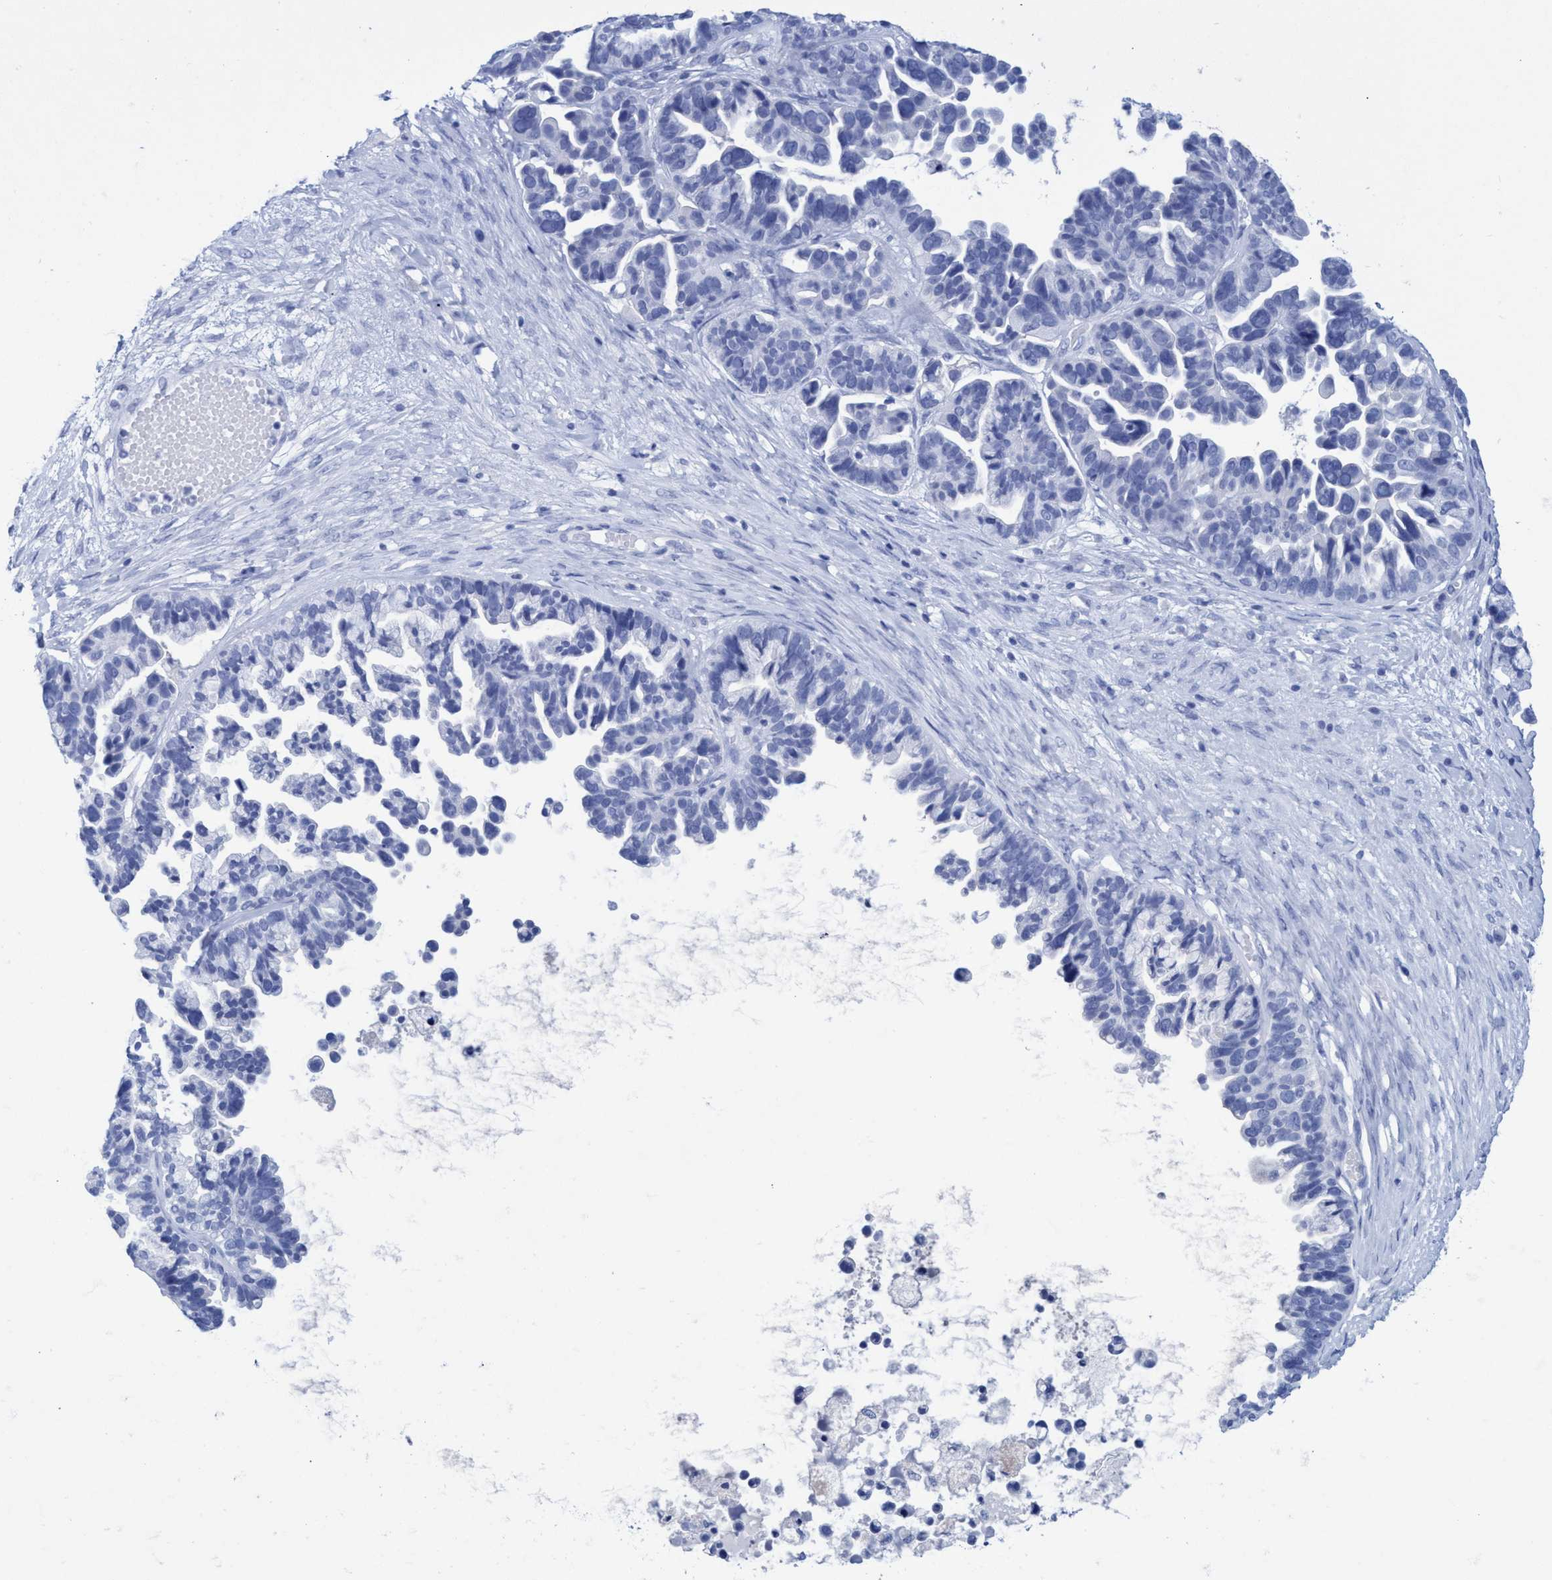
{"staining": {"intensity": "negative", "quantity": "none", "location": "none"}, "tissue": "ovarian cancer", "cell_type": "Tumor cells", "image_type": "cancer", "snomed": [{"axis": "morphology", "description": "Cystadenocarcinoma, serous, NOS"}, {"axis": "topography", "description": "Ovary"}], "caption": "Ovarian cancer (serous cystadenocarcinoma) was stained to show a protein in brown. There is no significant positivity in tumor cells. (Stains: DAB (3,3'-diaminobenzidine) immunohistochemistry (IHC) with hematoxylin counter stain, Microscopy: brightfield microscopy at high magnification).", "gene": "INSL6", "patient": {"sex": "female", "age": 56}}